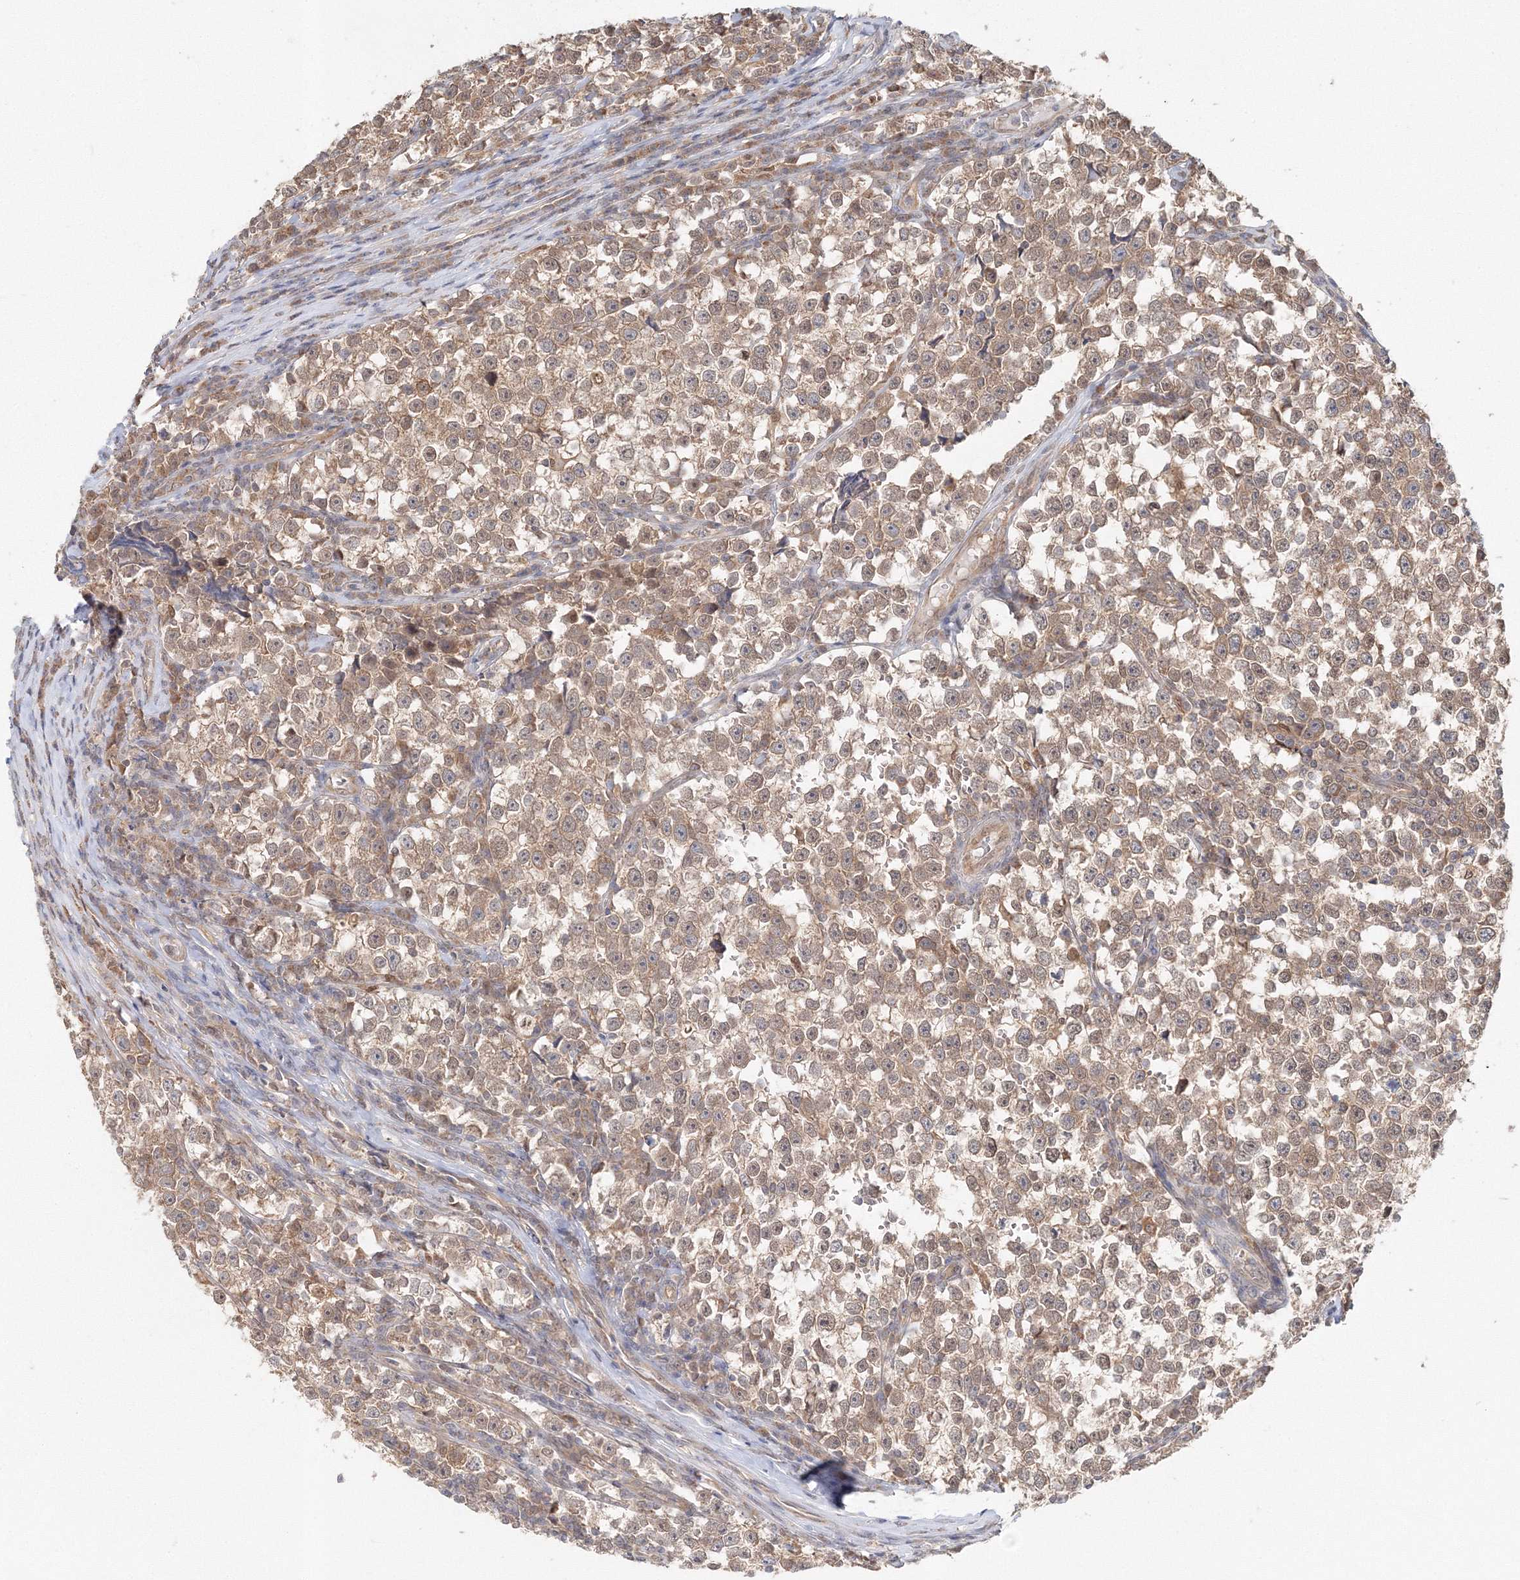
{"staining": {"intensity": "moderate", "quantity": ">75%", "location": "cytoplasmic/membranous"}, "tissue": "testis cancer", "cell_type": "Tumor cells", "image_type": "cancer", "snomed": [{"axis": "morphology", "description": "Normal tissue, NOS"}, {"axis": "morphology", "description": "Seminoma, NOS"}, {"axis": "topography", "description": "Testis"}], "caption": "Human seminoma (testis) stained for a protein (brown) exhibits moderate cytoplasmic/membranous positive staining in about >75% of tumor cells.", "gene": "PSMD6", "patient": {"sex": "male", "age": 43}}